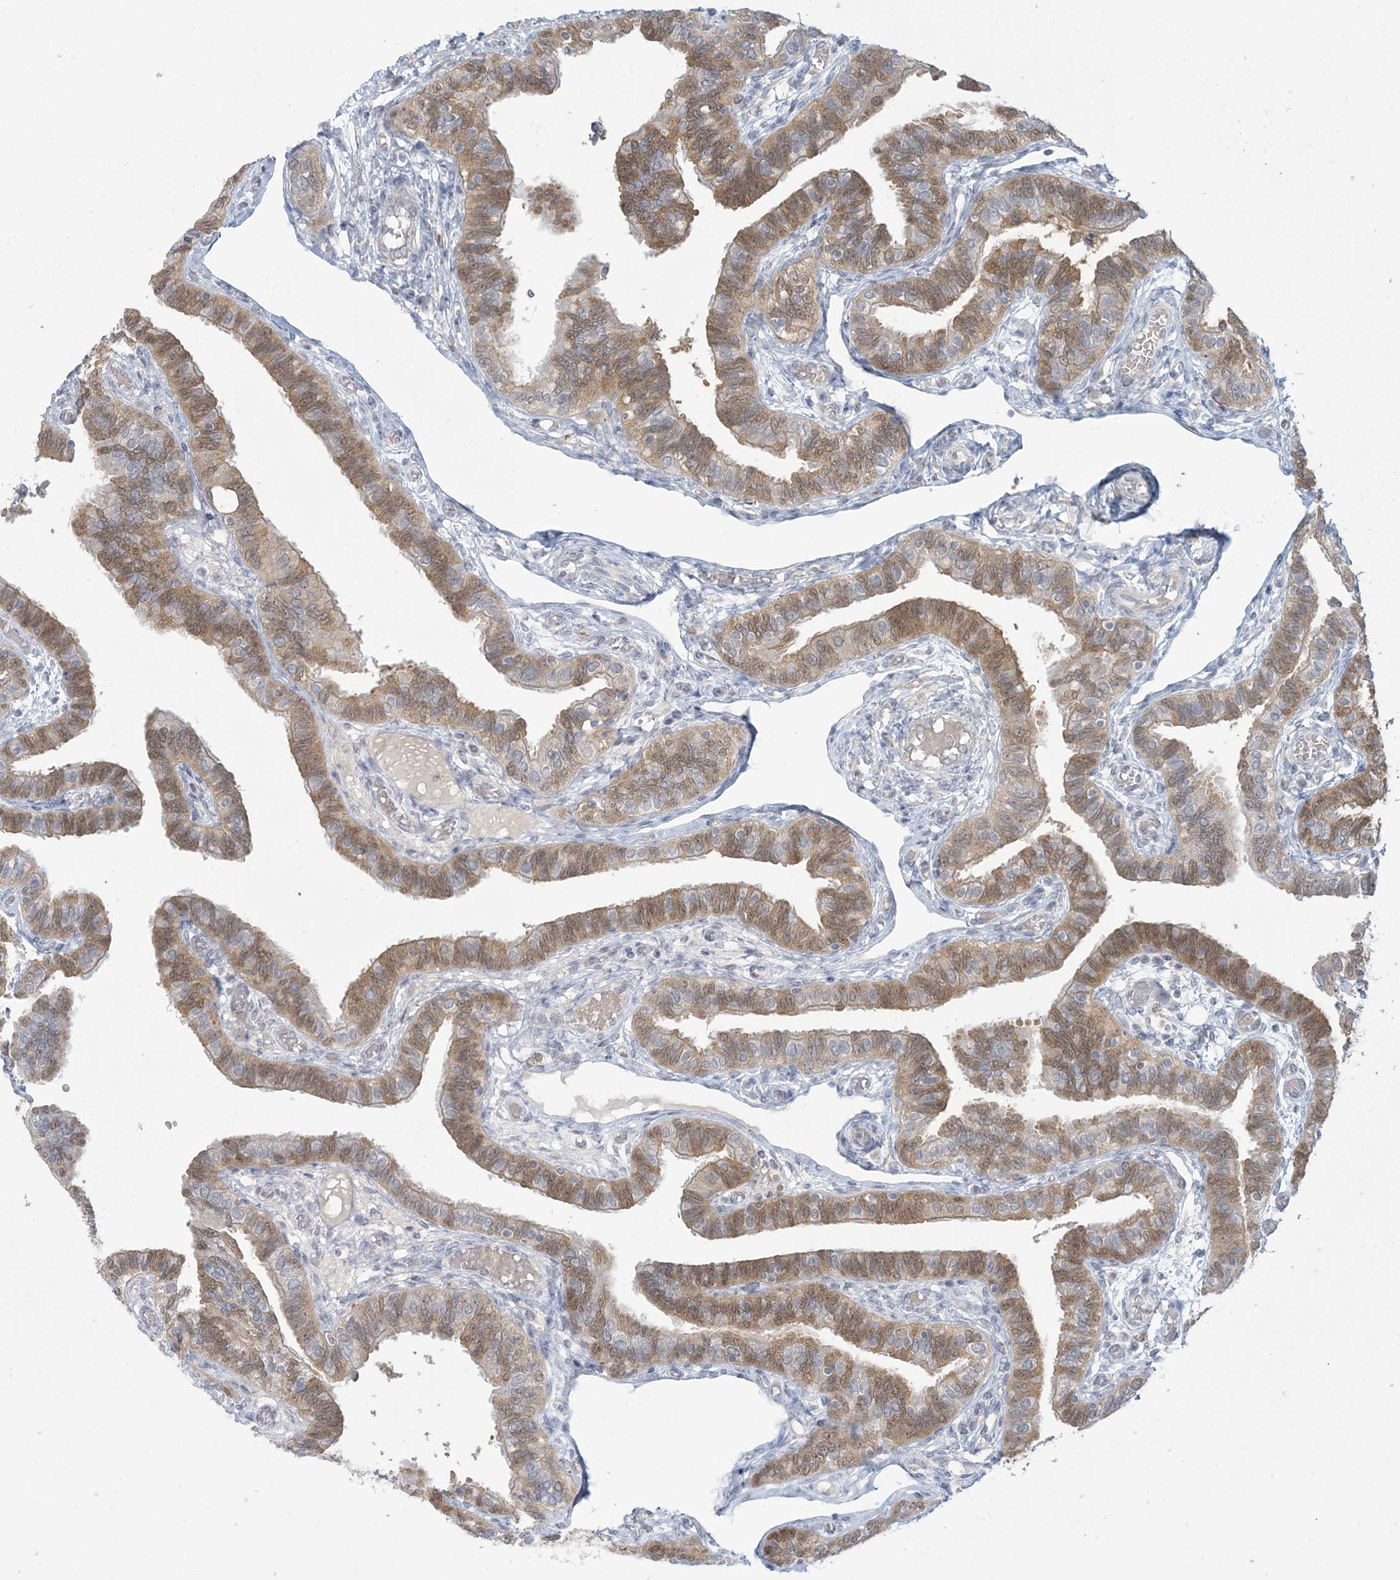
{"staining": {"intensity": "moderate", "quantity": ">75%", "location": "cytoplasmic/membranous,nuclear"}, "tissue": "fallopian tube", "cell_type": "Glandular cells", "image_type": "normal", "snomed": [{"axis": "morphology", "description": "Normal tissue, NOS"}, {"axis": "topography", "description": "Fallopian tube"}], "caption": "Immunohistochemistry (IHC) micrograph of normal fallopian tube: human fallopian tube stained using IHC reveals medium levels of moderate protein expression localized specifically in the cytoplasmic/membranous,nuclear of glandular cells, appearing as a cytoplasmic/membranous,nuclear brown color.", "gene": "NRBP2", "patient": {"sex": "female", "age": 39}}